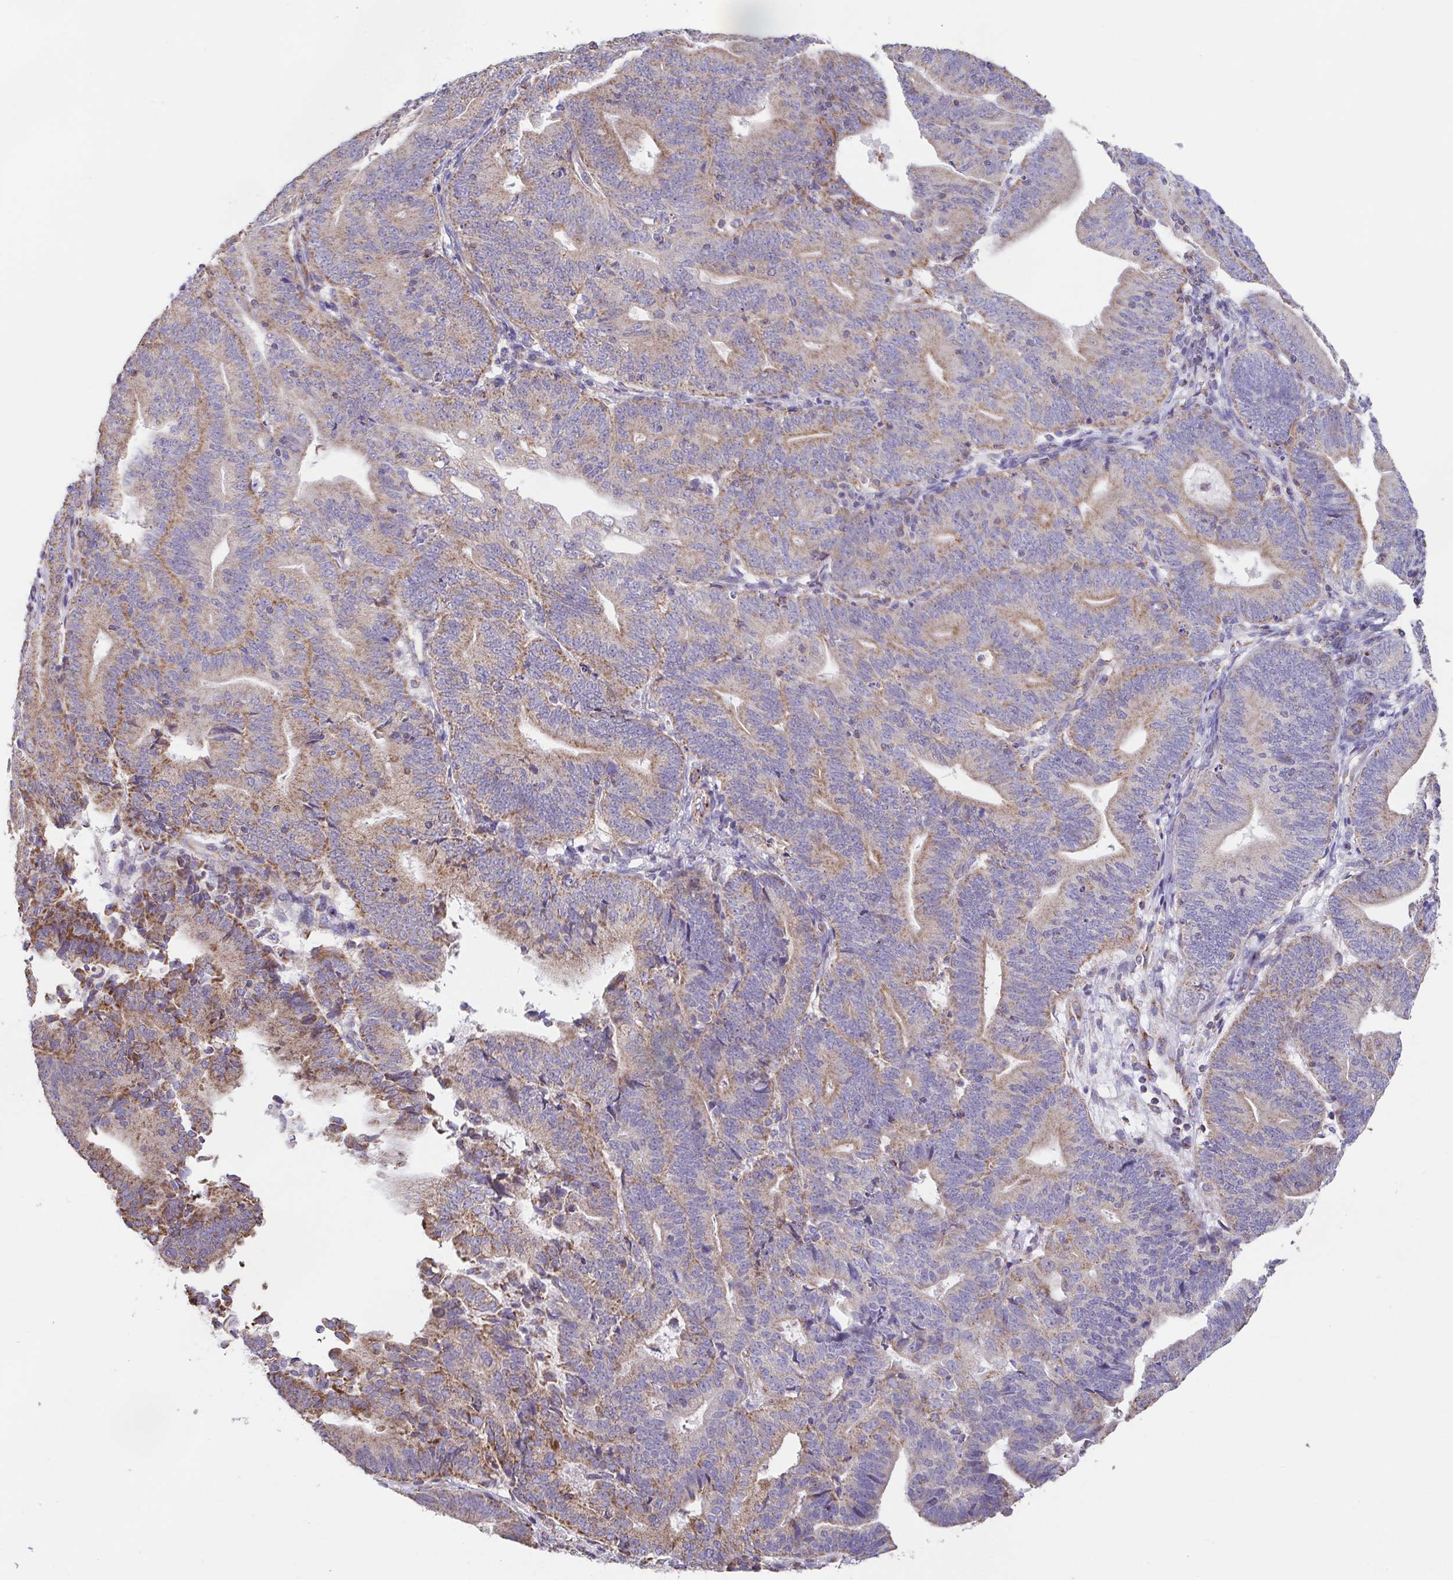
{"staining": {"intensity": "weak", "quantity": "25%-75%", "location": "cytoplasmic/membranous"}, "tissue": "endometrial cancer", "cell_type": "Tumor cells", "image_type": "cancer", "snomed": [{"axis": "morphology", "description": "Adenocarcinoma, NOS"}, {"axis": "topography", "description": "Endometrium"}], "caption": "Immunohistochemical staining of endometrial cancer displays low levels of weak cytoplasmic/membranous protein positivity in about 25%-75% of tumor cells.", "gene": "GINM1", "patient": {"sex": "female", "age": 70}}